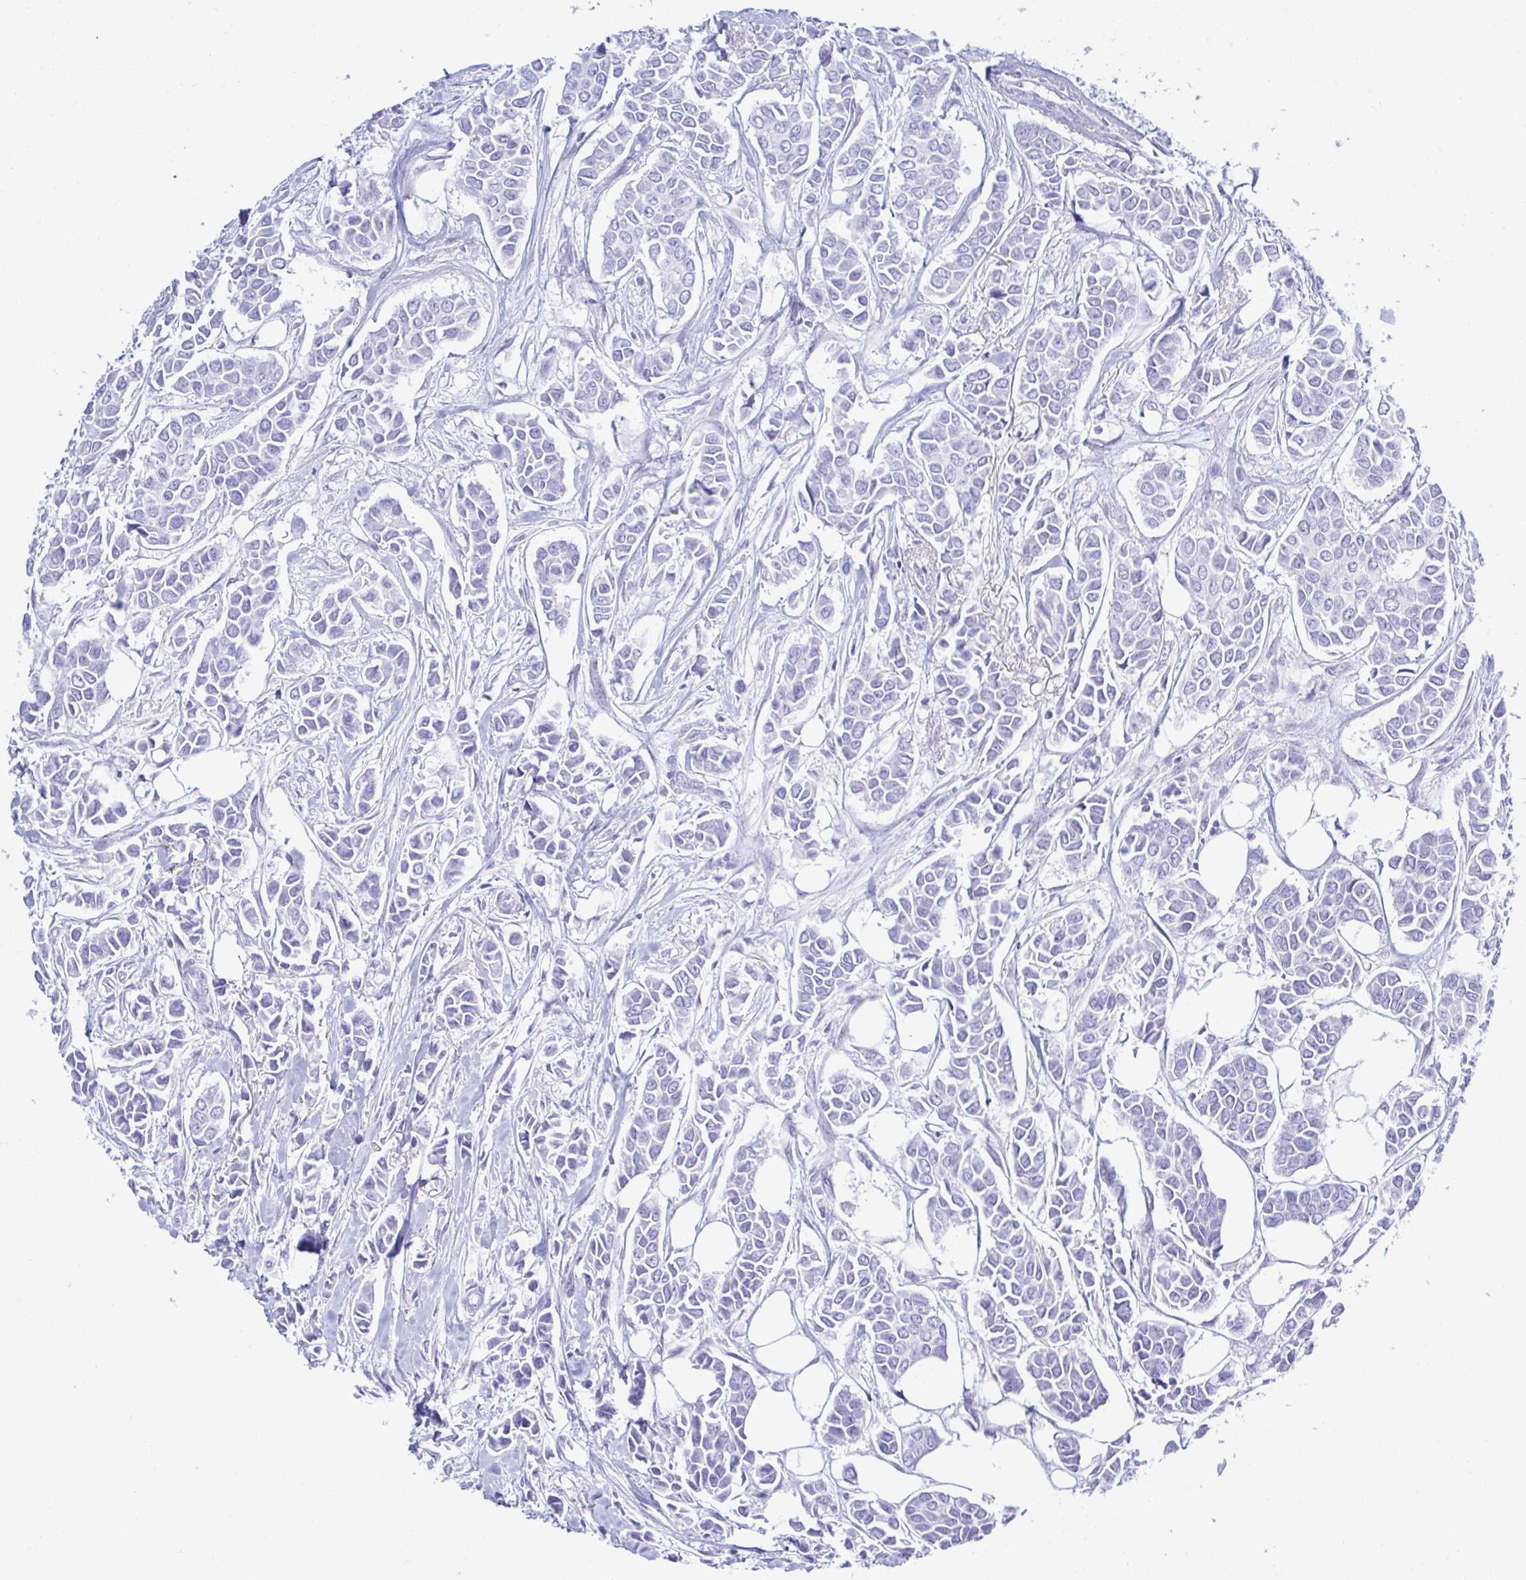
{"staining": {"intensity": "negative", "quantity": "none", "location": "none"}, "tissue": "breast cancer", "cell_type": "Tumor cells", "image_type": "cancer", "snomed": [{"axis": "morphology", "description": "Duct carcinoma"}, {"axis": "topography", "description": "Breast"}], "caption": "This micrograph is of breast cancer (infiltrating ductal carcinoma) stained with immunohistochemistry (IHC) to label a protein in brown with the nuclei are counter-stained blue. There is no expression in tumor cells. The staining was performed using DAB (3,3'-diaminobenzidine) to visualize the protein expression in brown, while the nuclei were stained in blue with hematoxylin (Magnification: 20x).", "gene": "SEL1L2", "patient": {"sex": "female", "age": 84}}